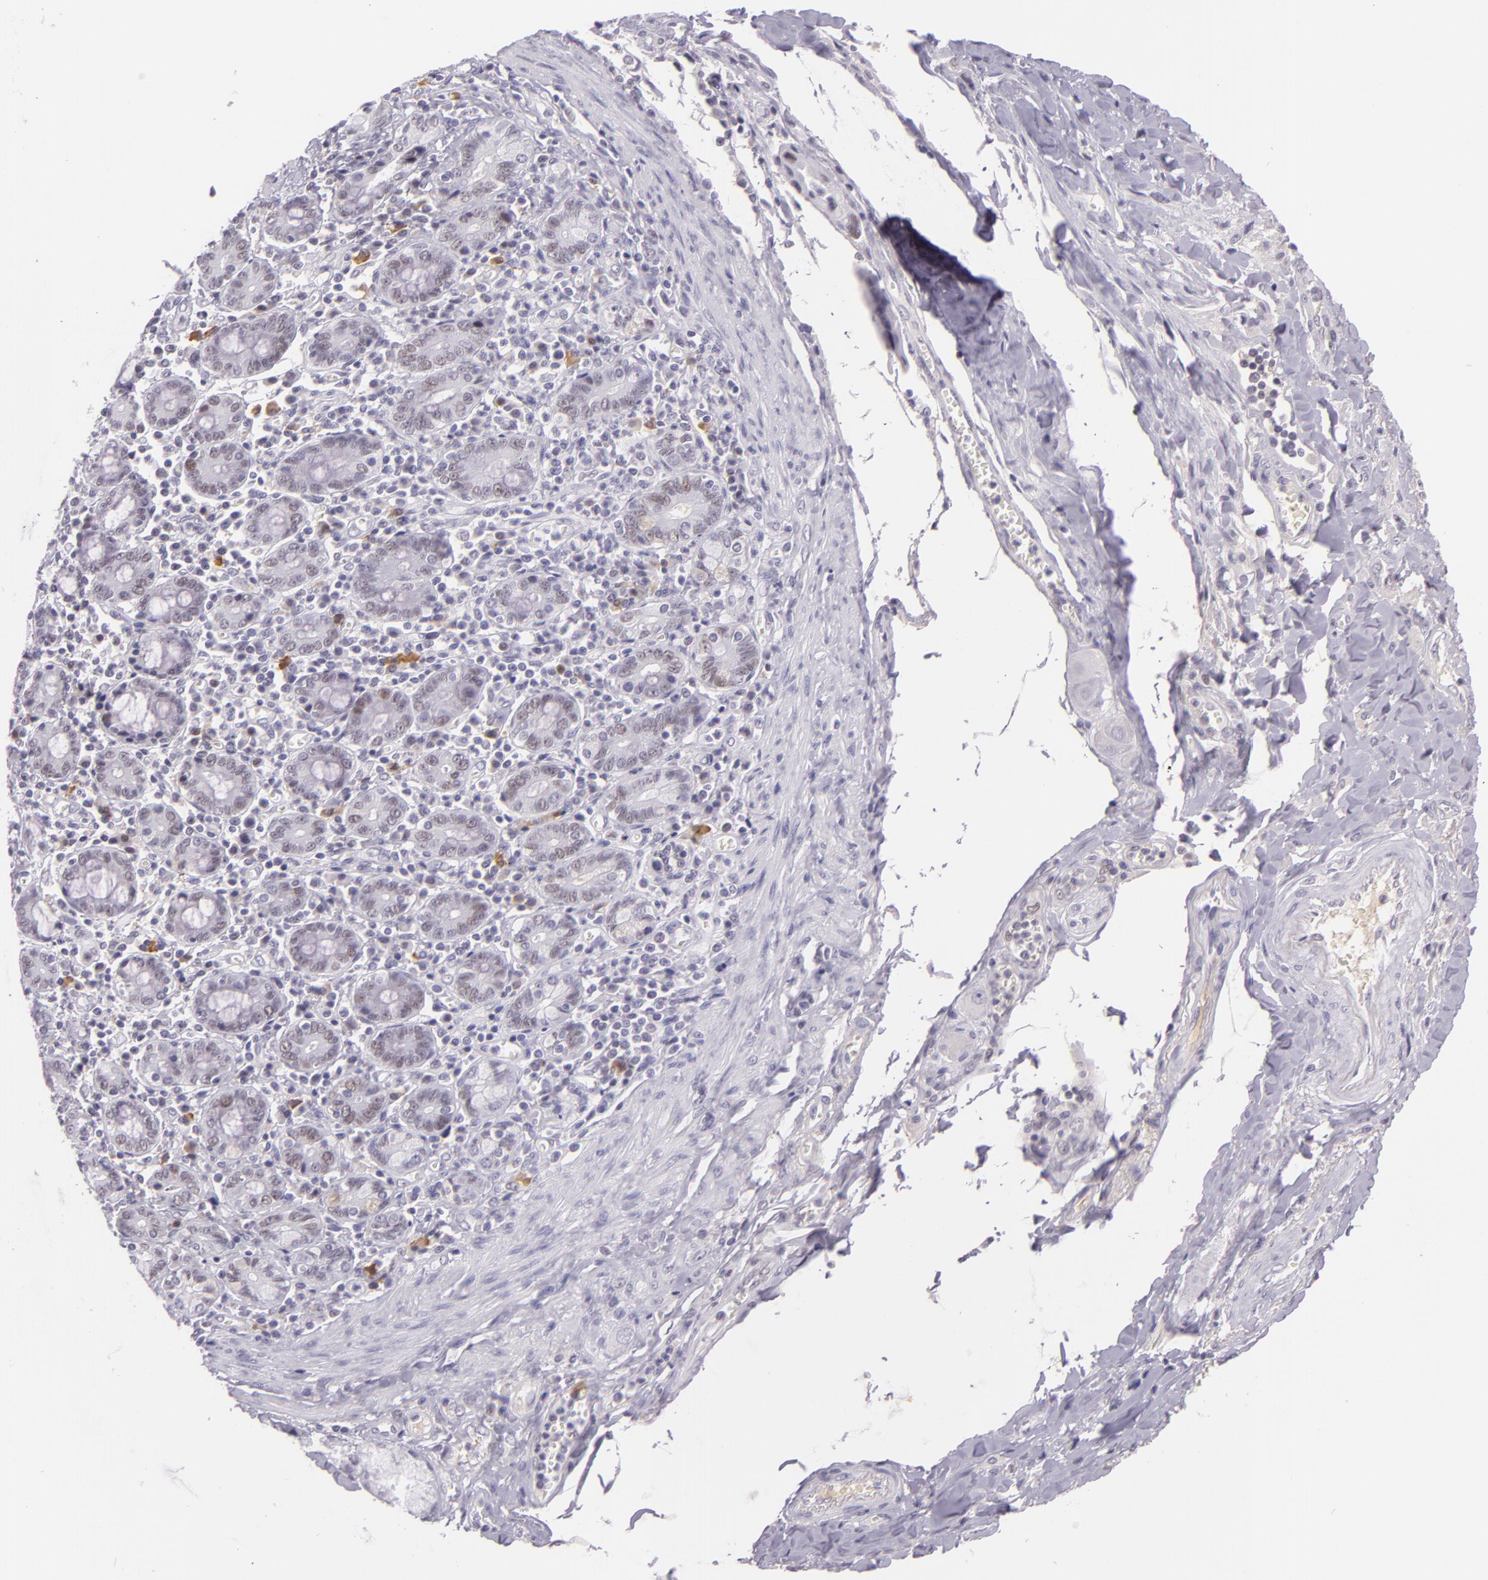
{"staining": {"intensity": "weak", "quantity": "<25%", "location": "nuclear"}, "tissue": "pancreatic cancer", "cell_type": "Tumor cells", "image_type": "cancer", "snomed": [{"axis": "morphology", "description": "Adenocarcinoma, NOS"}, {"axis": "topography", "description": "Pancreas"}], "caption": "Pancreatic cancer was stained to show a protein in brown. There is no significant expression in tumor cells.", "gene": "CHEK2", "patient": {"sex": "male", "age": 77}}